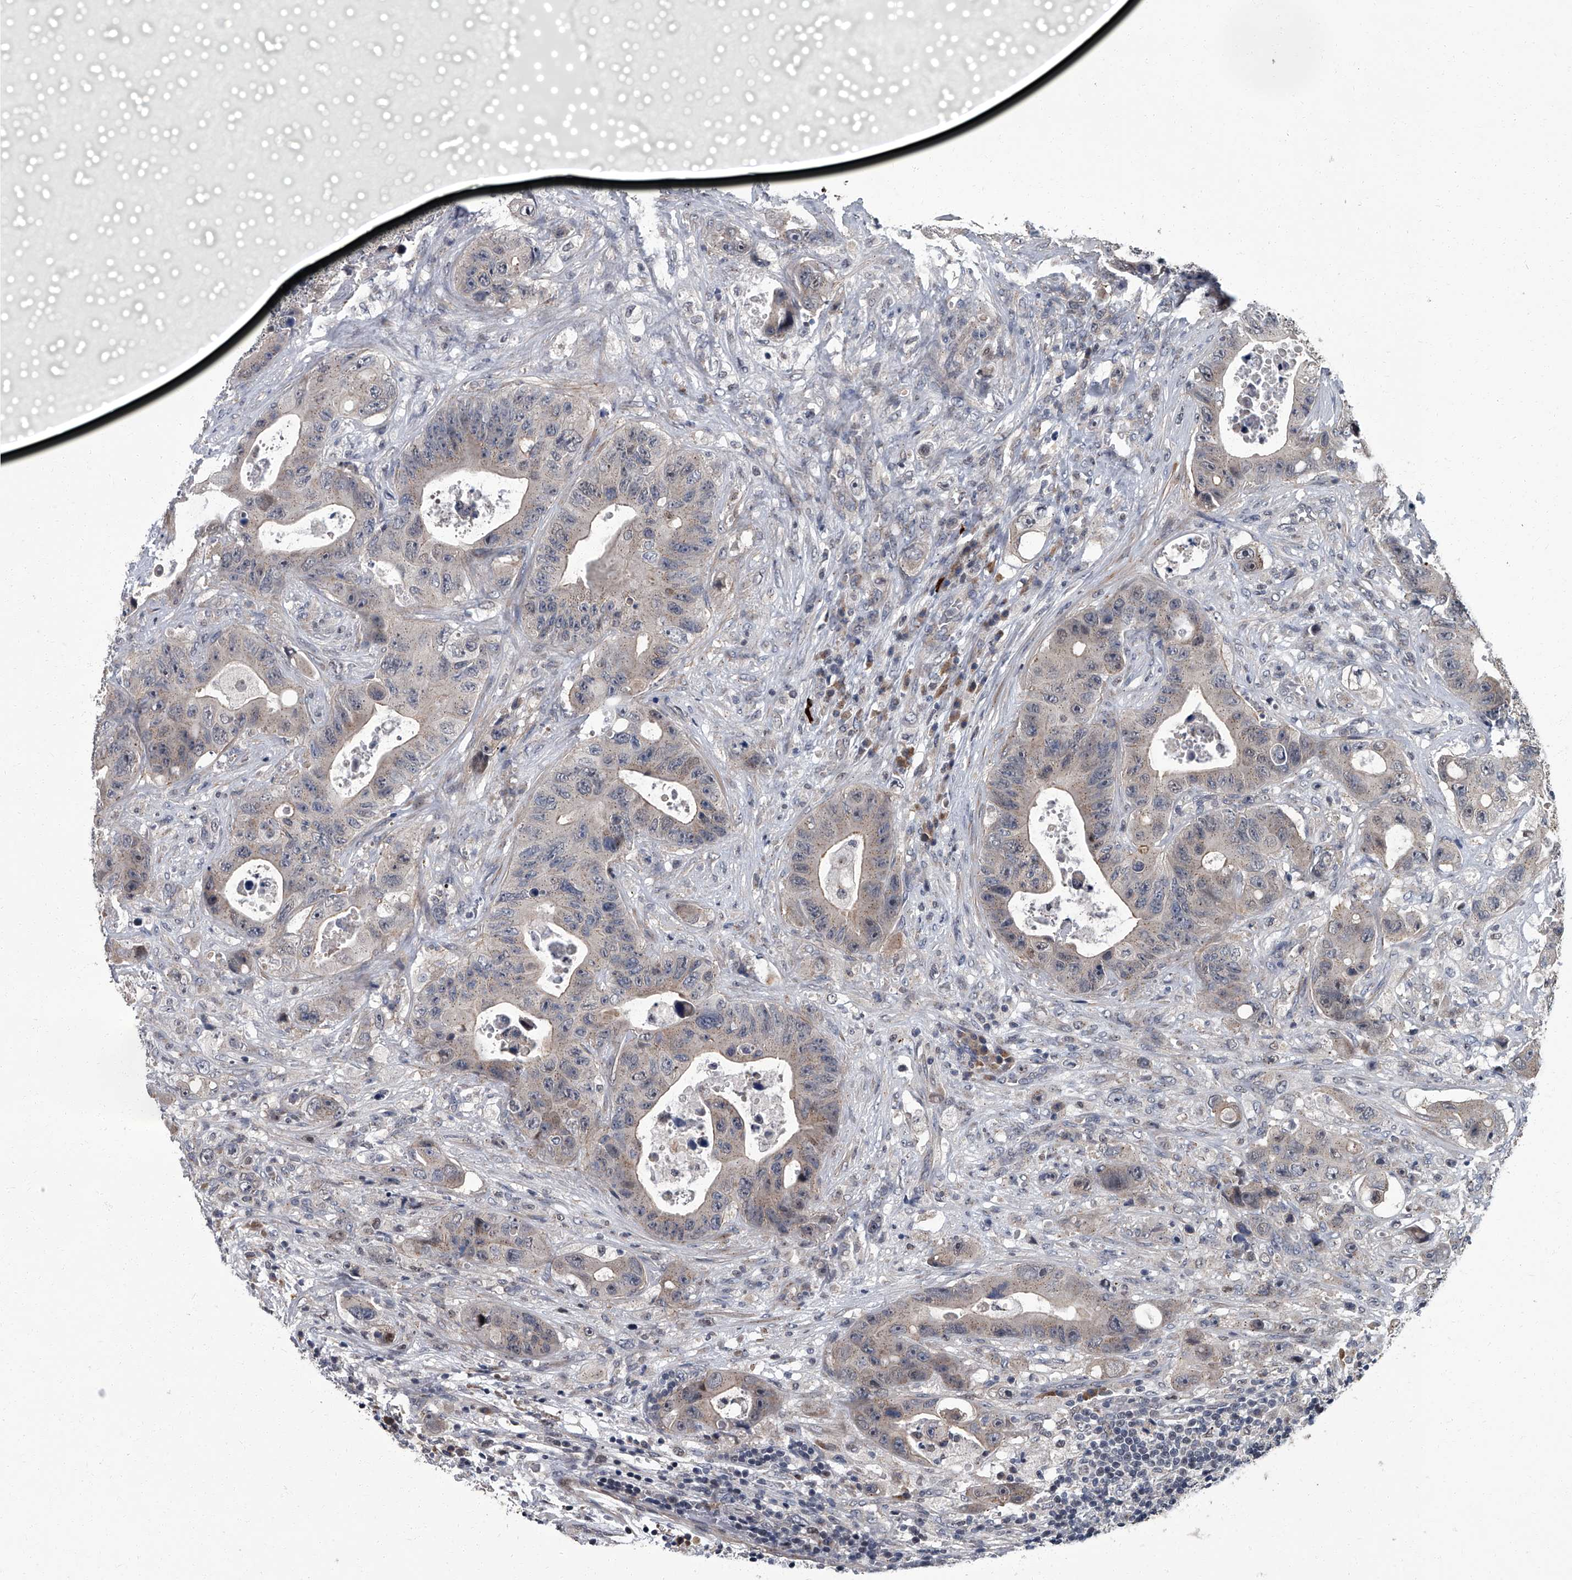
{"staining": {"intensity": "weak", "quantity": "25%-75%", "location": "cytoplasmic/membranous"}, "tissue": "colorectal cancer", "cell_type": "Tumor cells", "image_type": "cancer", "snomed": [{"axis": "morphology", "description": "Adenocarcinoma, NOS"}, {"axis": "topography", "description": "Colon"}], "caption": "Weak cytoplasmic/membranous expression is seen in about 25%-75% of tumor cells in colorectal adenocarcinoma.", "gene": "ZNF274", "patient": {"sex": "female", "age": 46}}